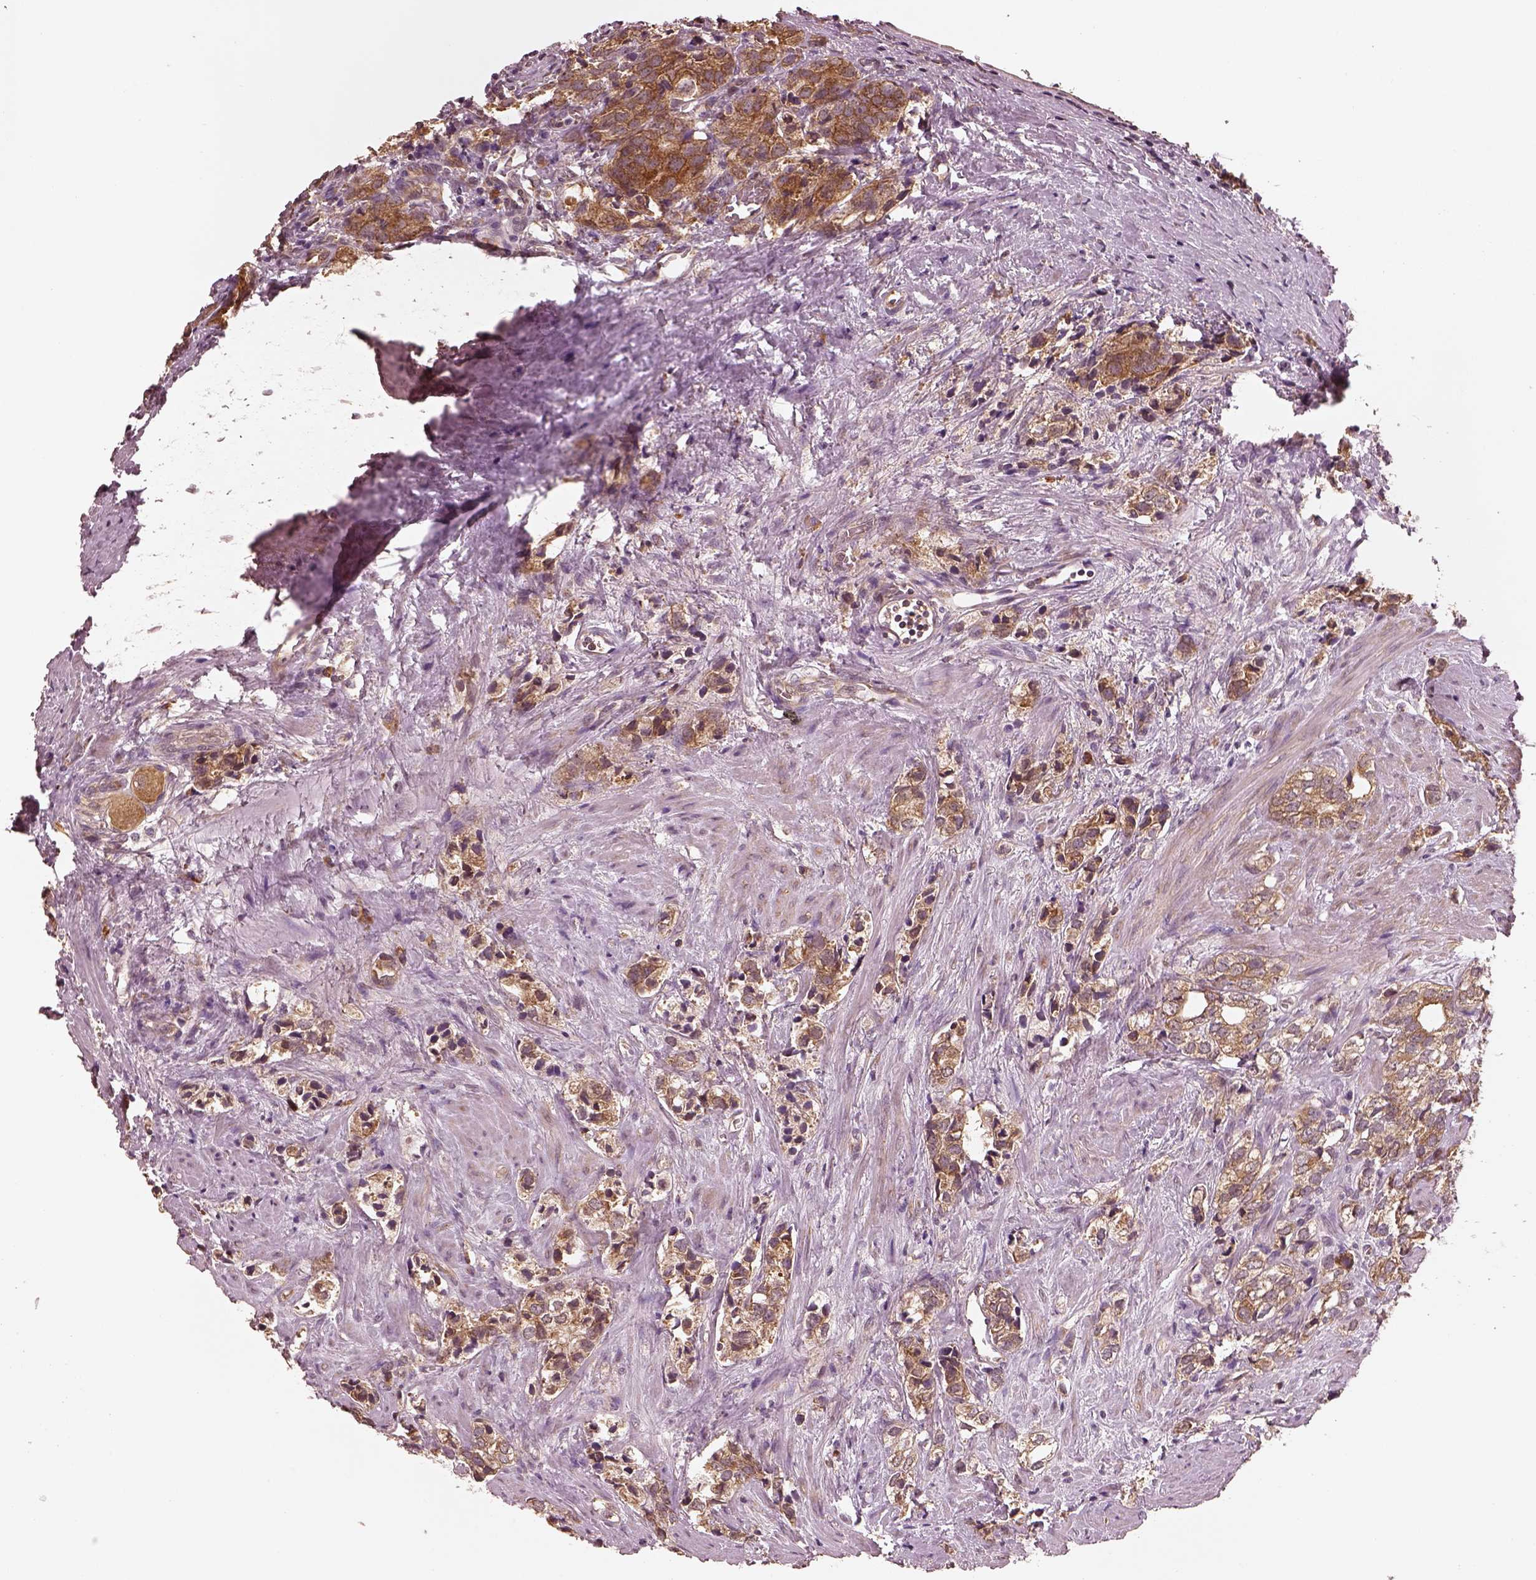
{"staining": {"intensity": "moderate", "quantity": ">75%", "location": "cytoplasmic/membranous"}, "tissue": "prostate cancer", "cell_type": "Tumor cells", "image_type": "cancer", "snomed": [{"axis": "morphology", "description": "Adenocarcinoma, NOS"}, {"axis": "topography", "description": "Prostate and seminal vesicle, NOS"}], "caption": "Immunohistochemistry (IHC) (DAB) staining of prostate cancer (adenocarcinoma) reveals moderate cytoplasmic/membranous protein staining in about >75% of tumor cells. The staining is performed using DAB (3,3'-diaminobenzidine) brown chromogen to label protein expression. The nuclei are counter-stained blue using hematoxylin.", "gene": "RPS5", "patient": {"sex": "male", "age": 63}}